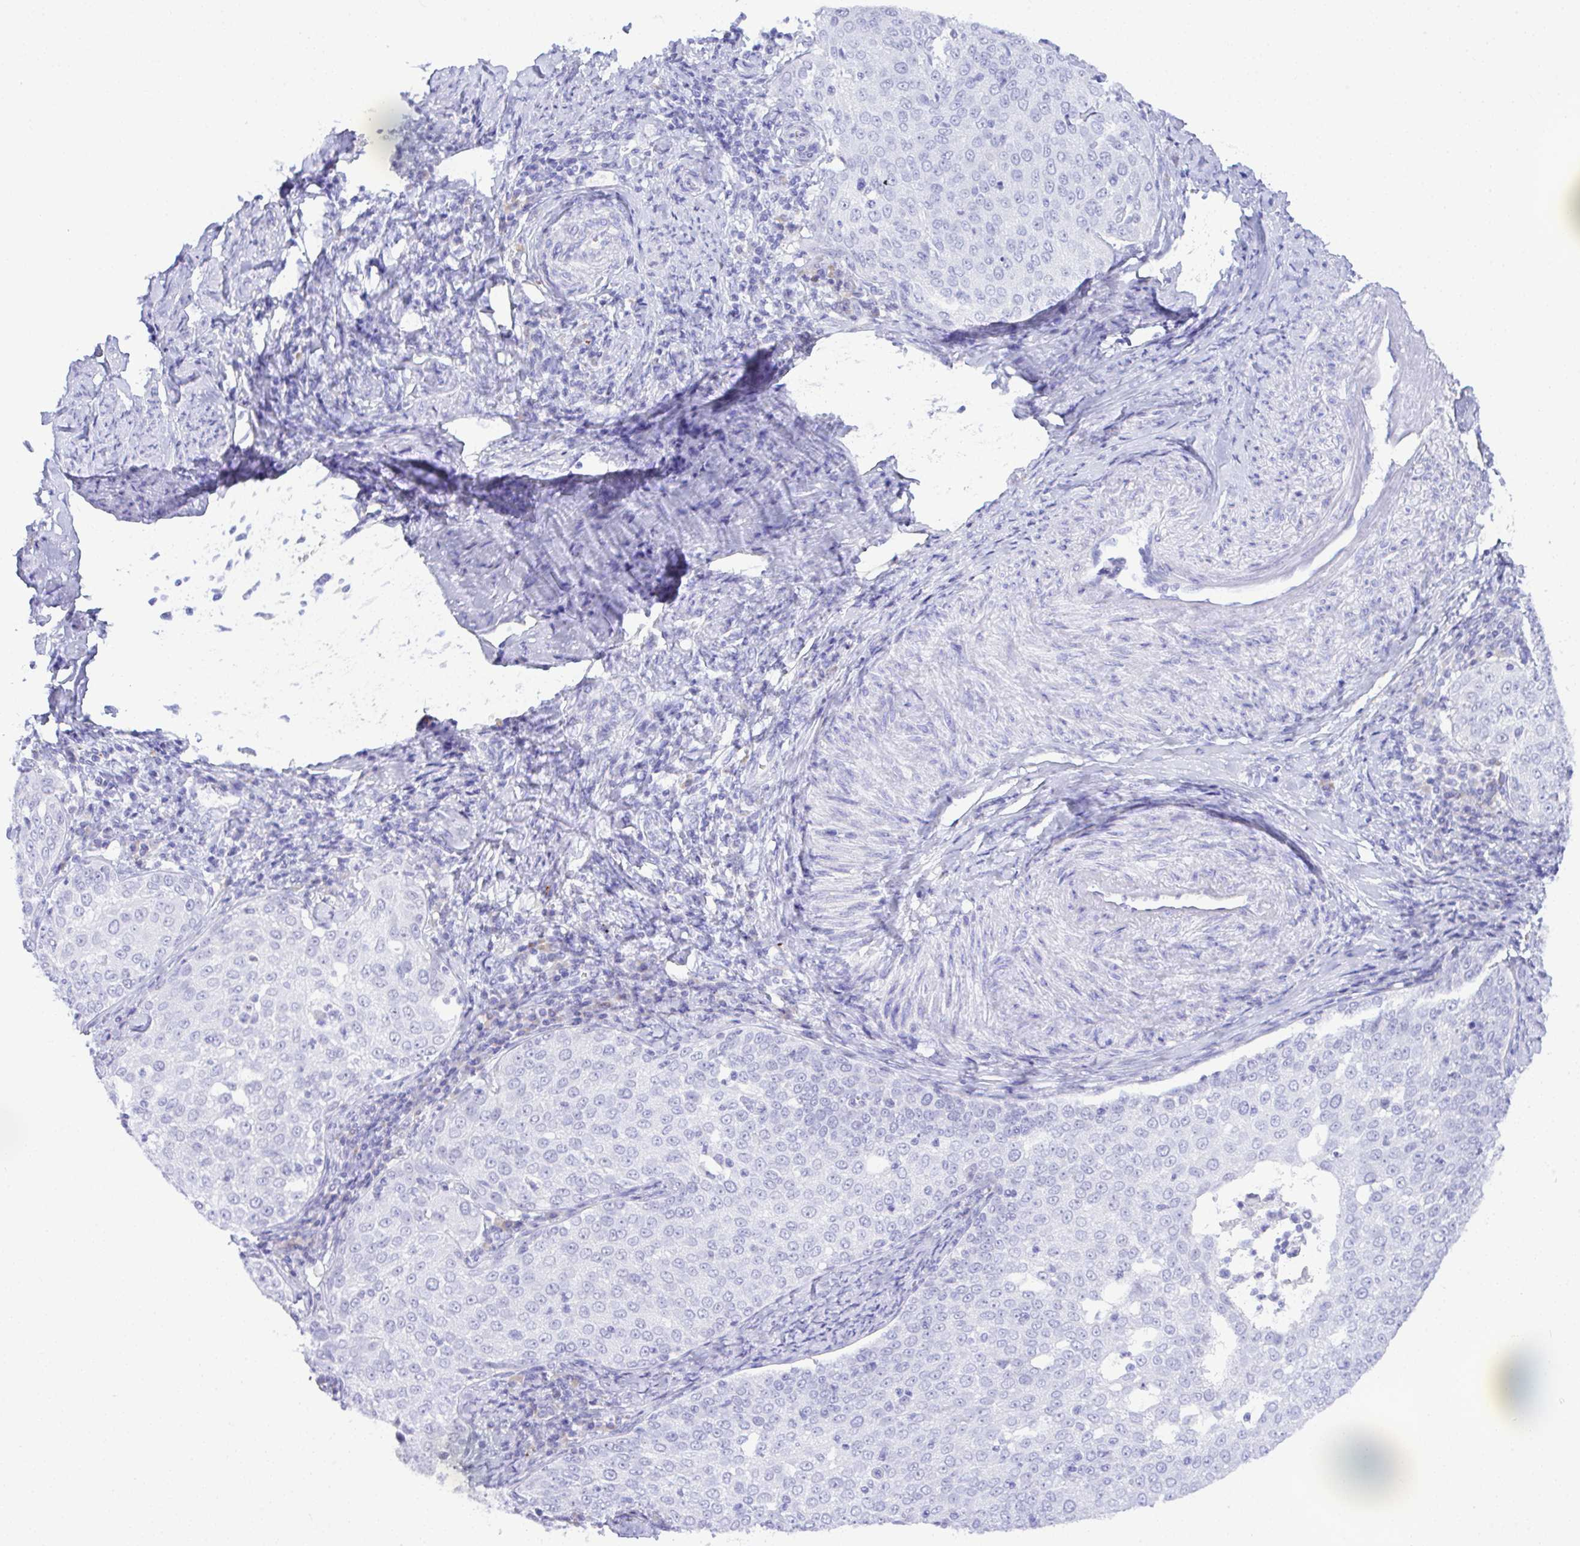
{"staining": {"intensity": "negative", "quantity": "none", "location": "none"}, "tissue": "cervical cancer", "cell_type": "Tumor cells", "image_type": "cancer", "snomed": [{"axis": "morphology", "description": "Squamous cell carcinoma, NOS"}, {"axis": "topography", "description": "Cervix"}], "caption": "Histopathology image shows no protein staining in tumor cells of cervical squamous cell carcinoma tissue. The staining was performed using DAB to visualize the protein expression in brown, while the nuclei were stained in blue with hematoxylin (Magnification: 20x).", "gene": "SEL1L2", "patient": {"sex": "female", "age": 57}}